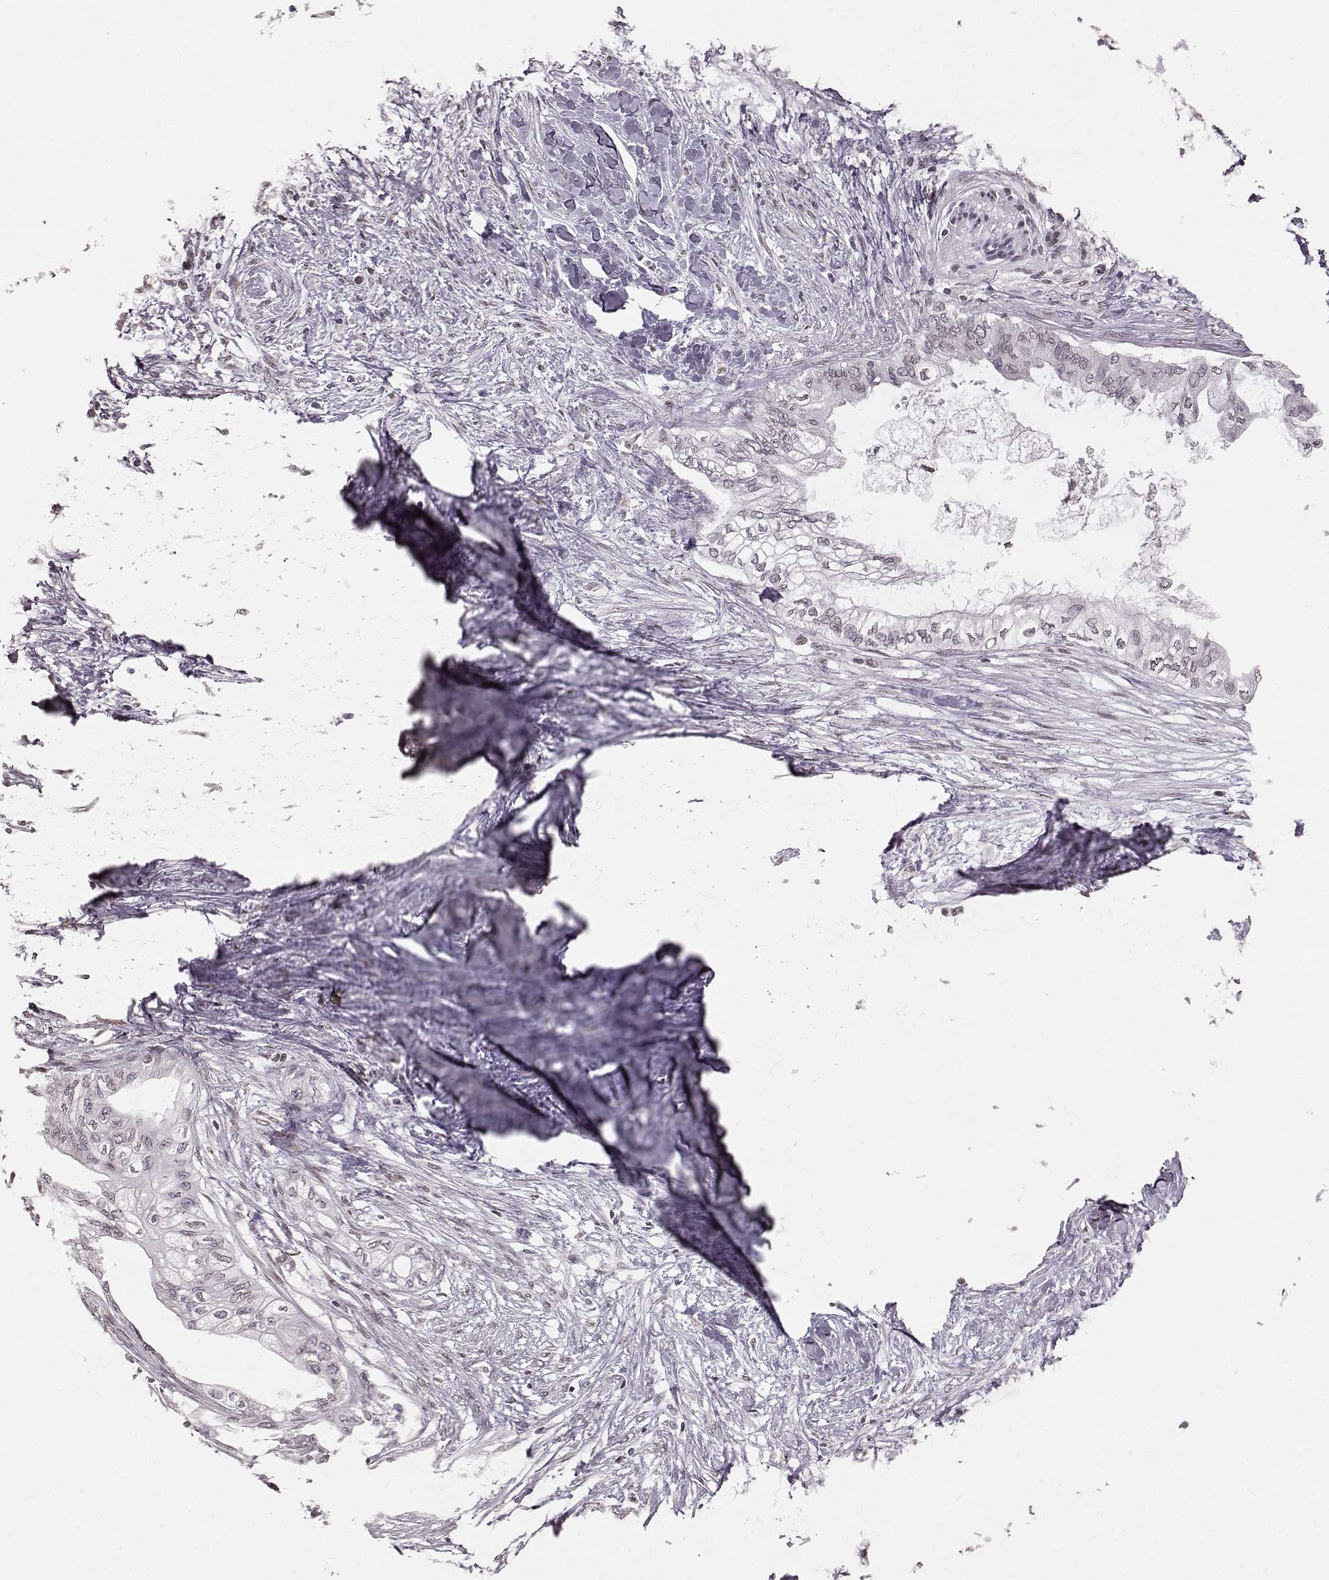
{"staining": {"intensity": "weak", "quantity": "<25%", "location": "cytoplasmic/membranous,nuclear"}, "tissue": "pancreatic cancer", "cell_type": "Tumor cells", "image_type": "cancer", "snomed": [{"axis": "morphology", "description": "Normal tissue, NOS"}, {"axis": "morphology", "description": "Adenocarcinoma, NOS"}, {"axis": "topography", "description": "Pancreas"}, {"axis": "topography", "description": "Duodenum"}], "caption": "This is an IHC image of adenocarcinoma (pancreatic). There is no positivity in tumor cells.", "gene": "DCAF12", "patient": {"sex": "female", "age": 60}}